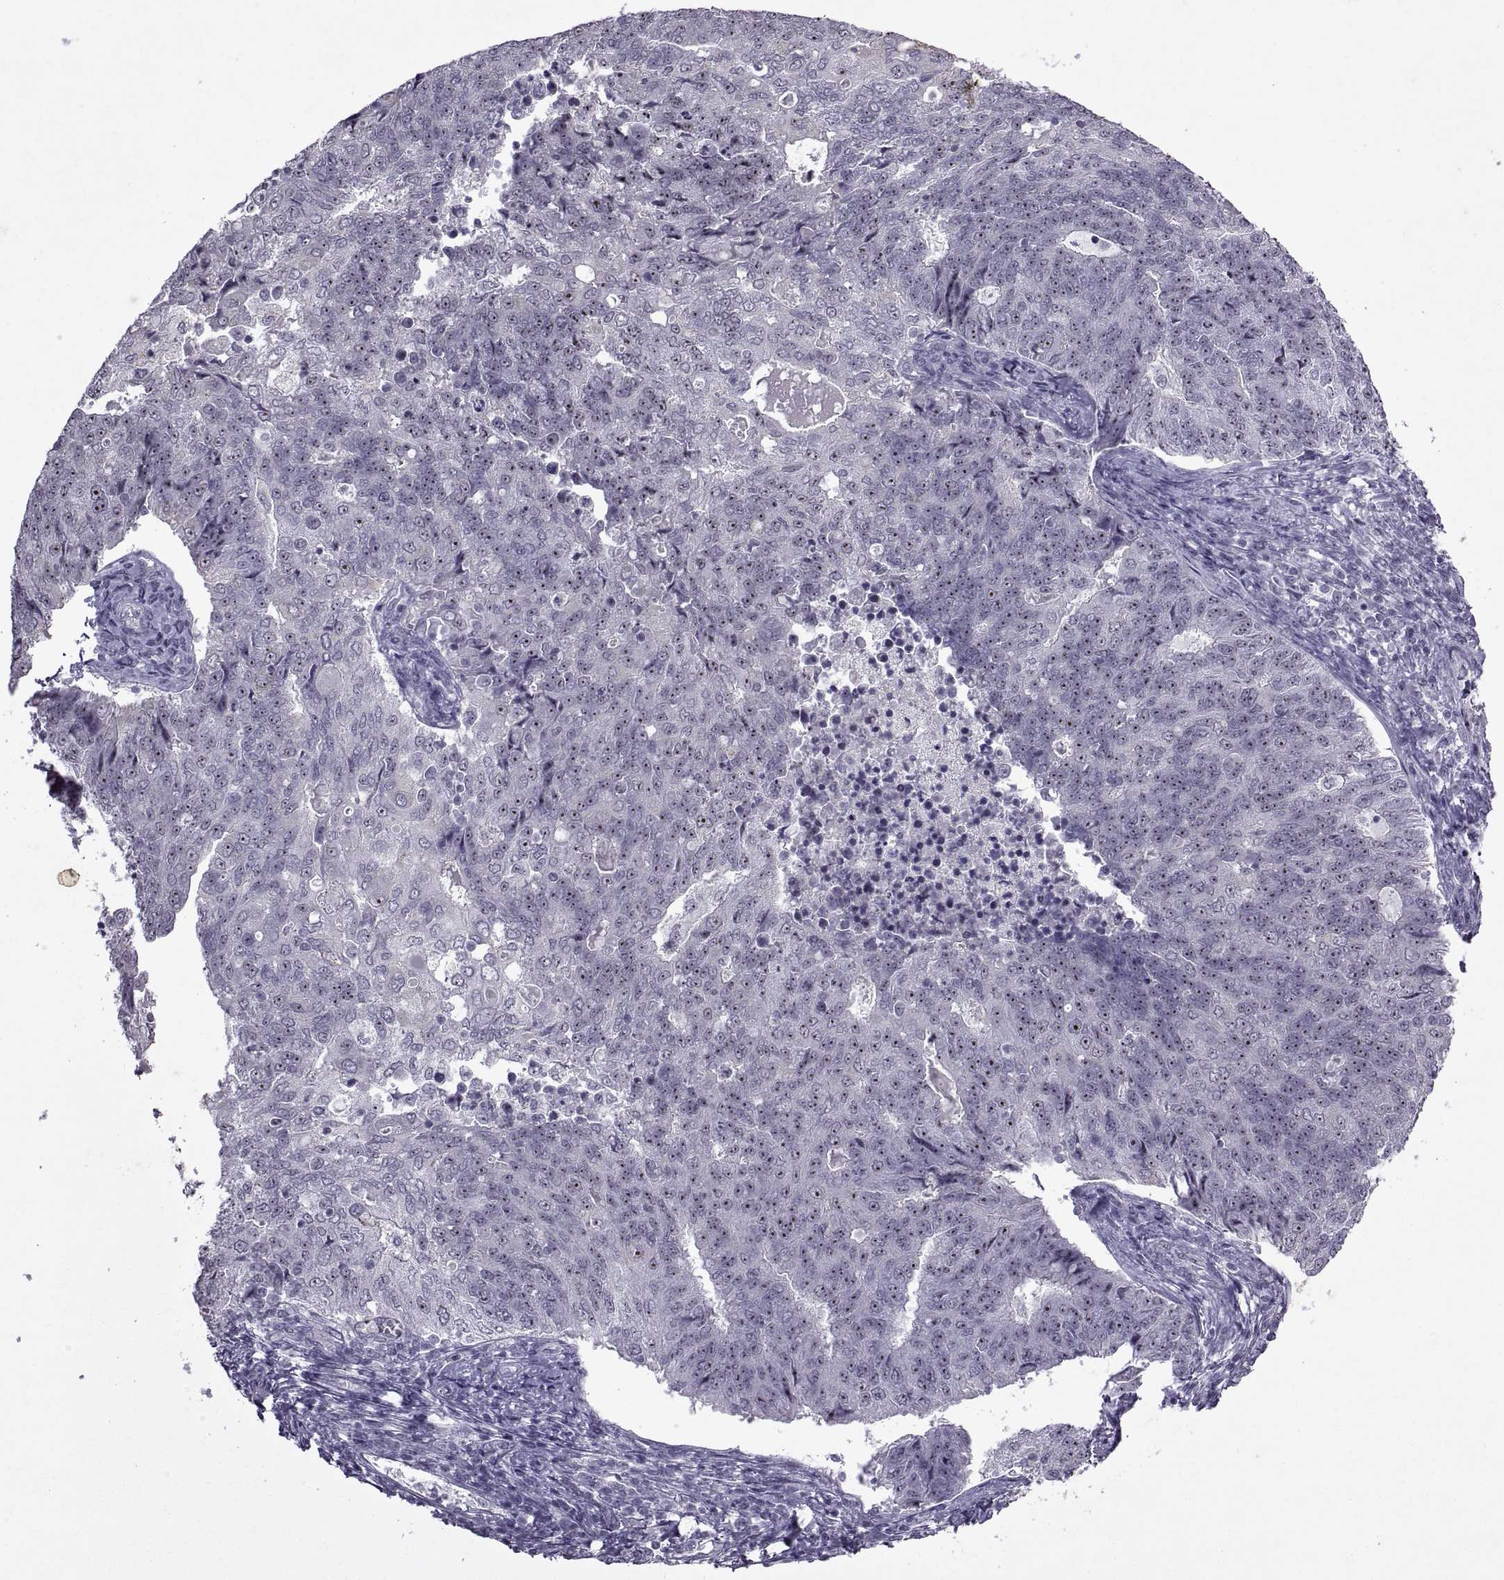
{"staining": {"intensity": "strong", "quantity": "25%-75%", "location": "nuclear"}, "tissue": "endometrial cancer", "cell_type": "Tumor cells", "image_type": "cancer", "snomed": [{"axis": "morphology", "description": "Adenocarcinoma, NOS"}, {"axis": "topography", "description": "Endometrium"}], "caption": "Immunohistochemistry (IHC) staining of endometrial cancer, which shows high levels of strong nuclear staining in about 25%-75% of tumor cells indicating strong nuclear protein positivity. The staining was performed using DAB (3,3'-diaminobenzidine) (brown) for protein detection and nuclei were counterstained in hematoxylin (blue).", "gene": "SINHCAF", "patient": {"sex": "female", "age": 43}}